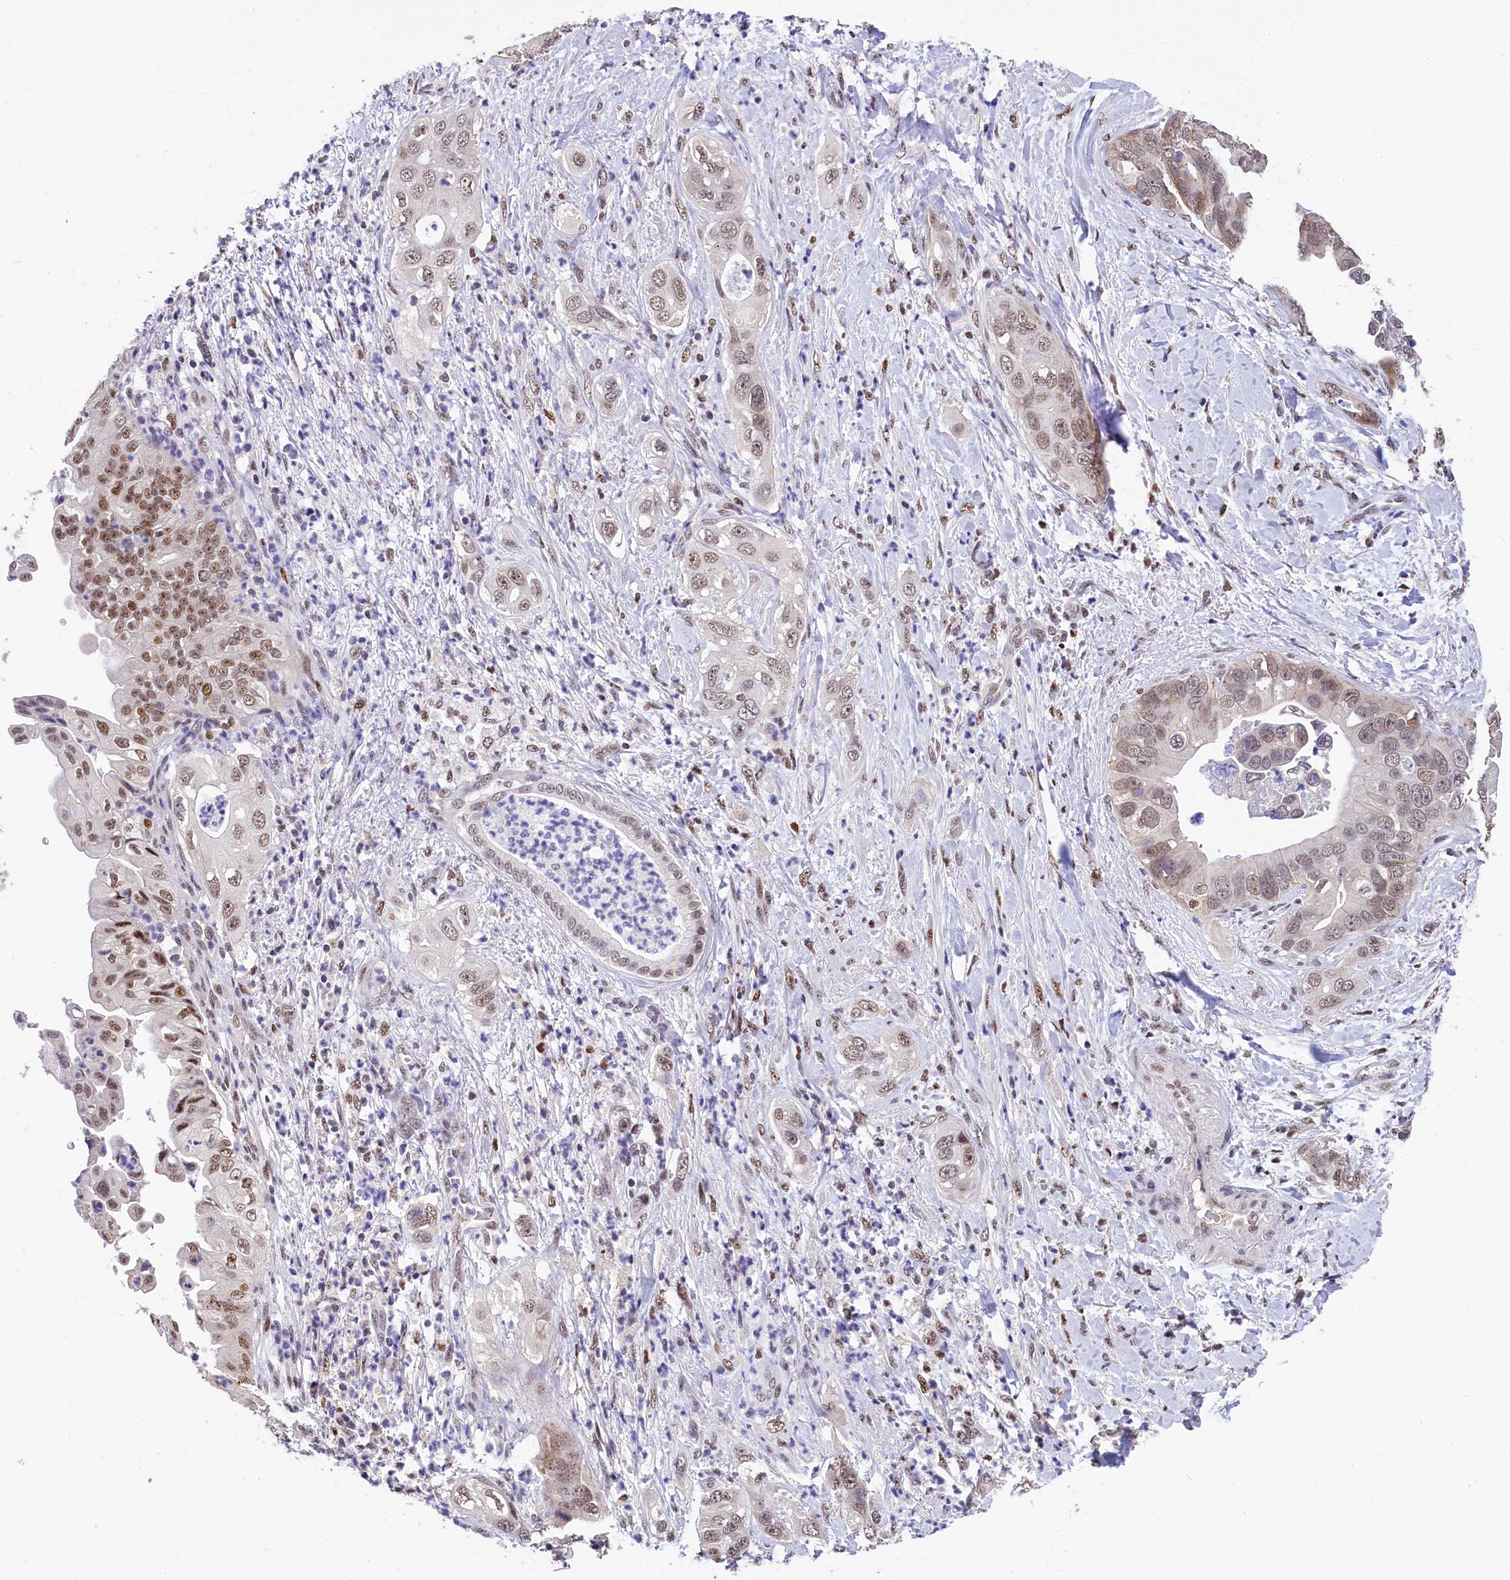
{"staining": {"intensity": "moderate", "quantity": ">75%", "location": "nuclear"}, "tissue": "pancreatic cancer", "cell_type": "Tumor cells", "image_type": "cancer", "snomed": [{"axis": "morphology", "description": "Adenocarcinoma, NOS"}, {"axis": "topography", "description": "Pancreas"}], "caption": "Moderate nuclear staining for a protein is present in about >75% of tumor cells of pancreatic adenocarcinoma using IHC.", "gene": "HECTD4", "patient": {"sex": "female", "age": 78}}